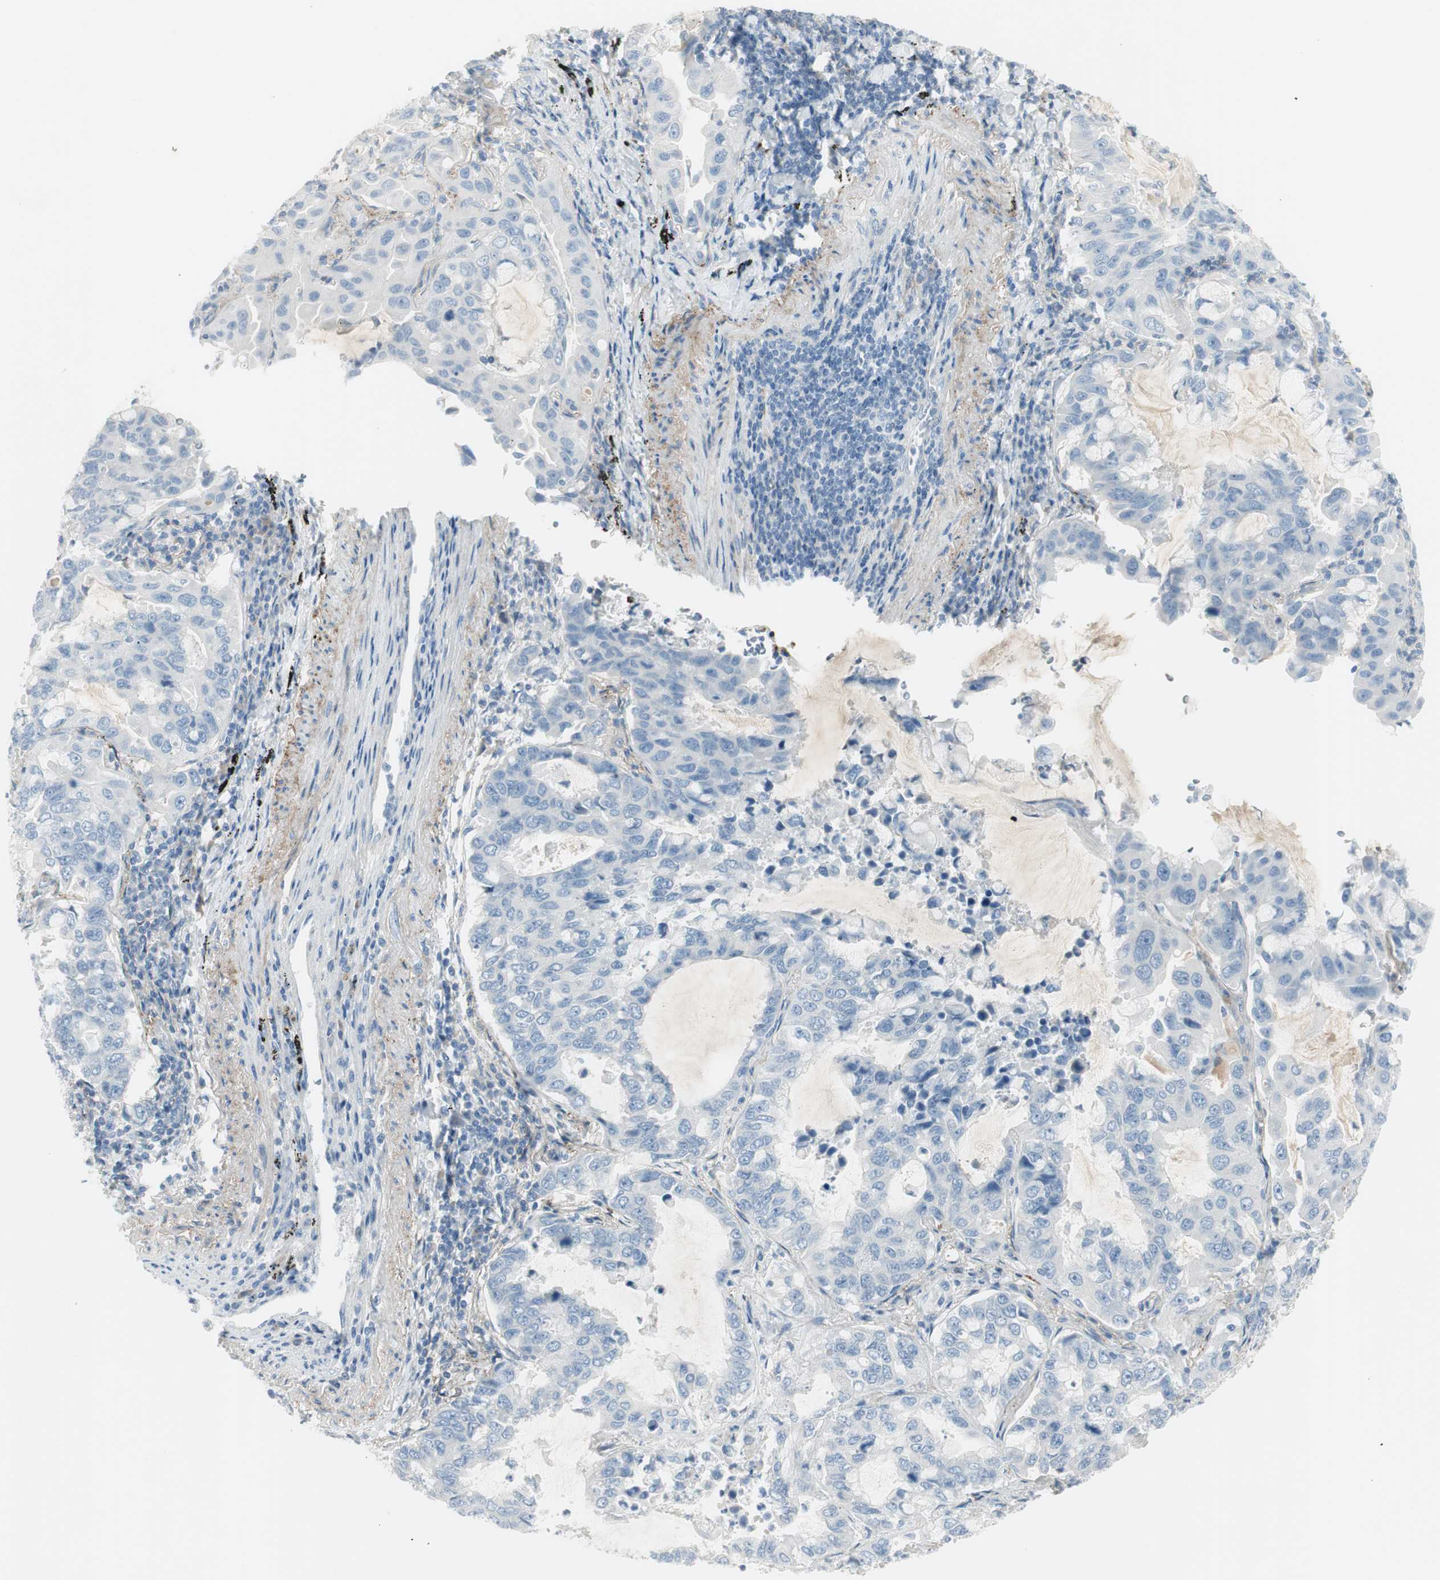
{"staining": {"intensity": "negative", "quantity": "none", "location": "none"}, "tissue": "lung cancer", "cell_type": "Tumor cells", "image_type": "cancer", "snomed": [{"axis": "morphology", "description": "Adenocarcinoma, NOS"}, {"axis": "topography", "description": "Lung"}], "caption": "This is an IHC histopathology image of lung cancer. There is no positivity in tumor cells.", "gene": "CACNA2D1", "patient": {"sex": "male", "age": 64}}